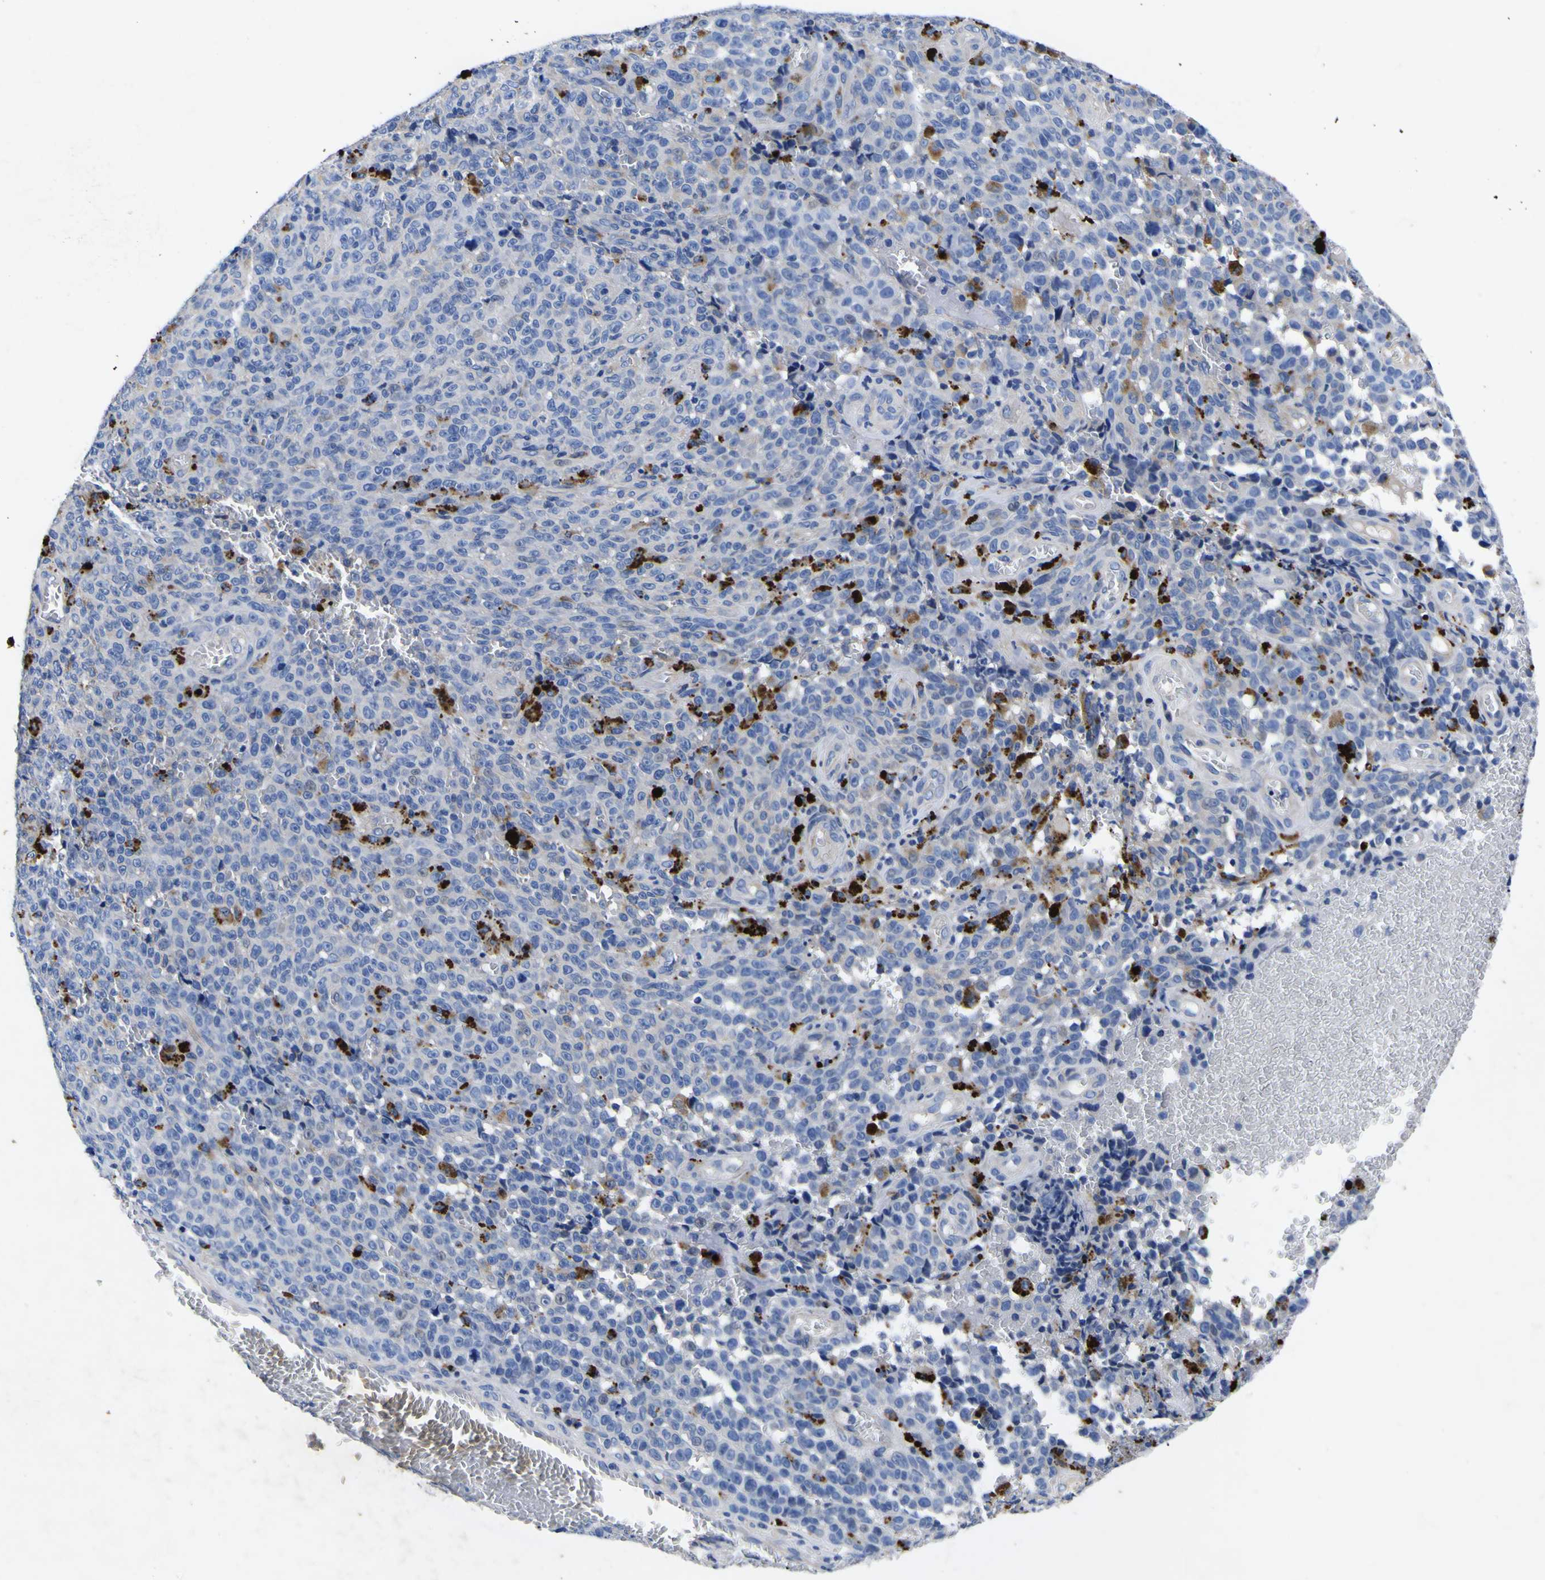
{"staining": {"intensity": "negative", "quantity": "none", "location": "none"}, "tissue": "melanoma", "cell_type": "Tumor cells", "image_type": "cancer", "snomed": [{"axis": "morphology", "description": "Malignant melanoma, NOS"}, {"axis": "topography", "description": "Skin"}], "caption": "Malignant melanoma stained for a protein using immunohistochemistry shows no expression tumor cells.", "gene": "VASN", "patient": {"sex": "female", "age": 82}}